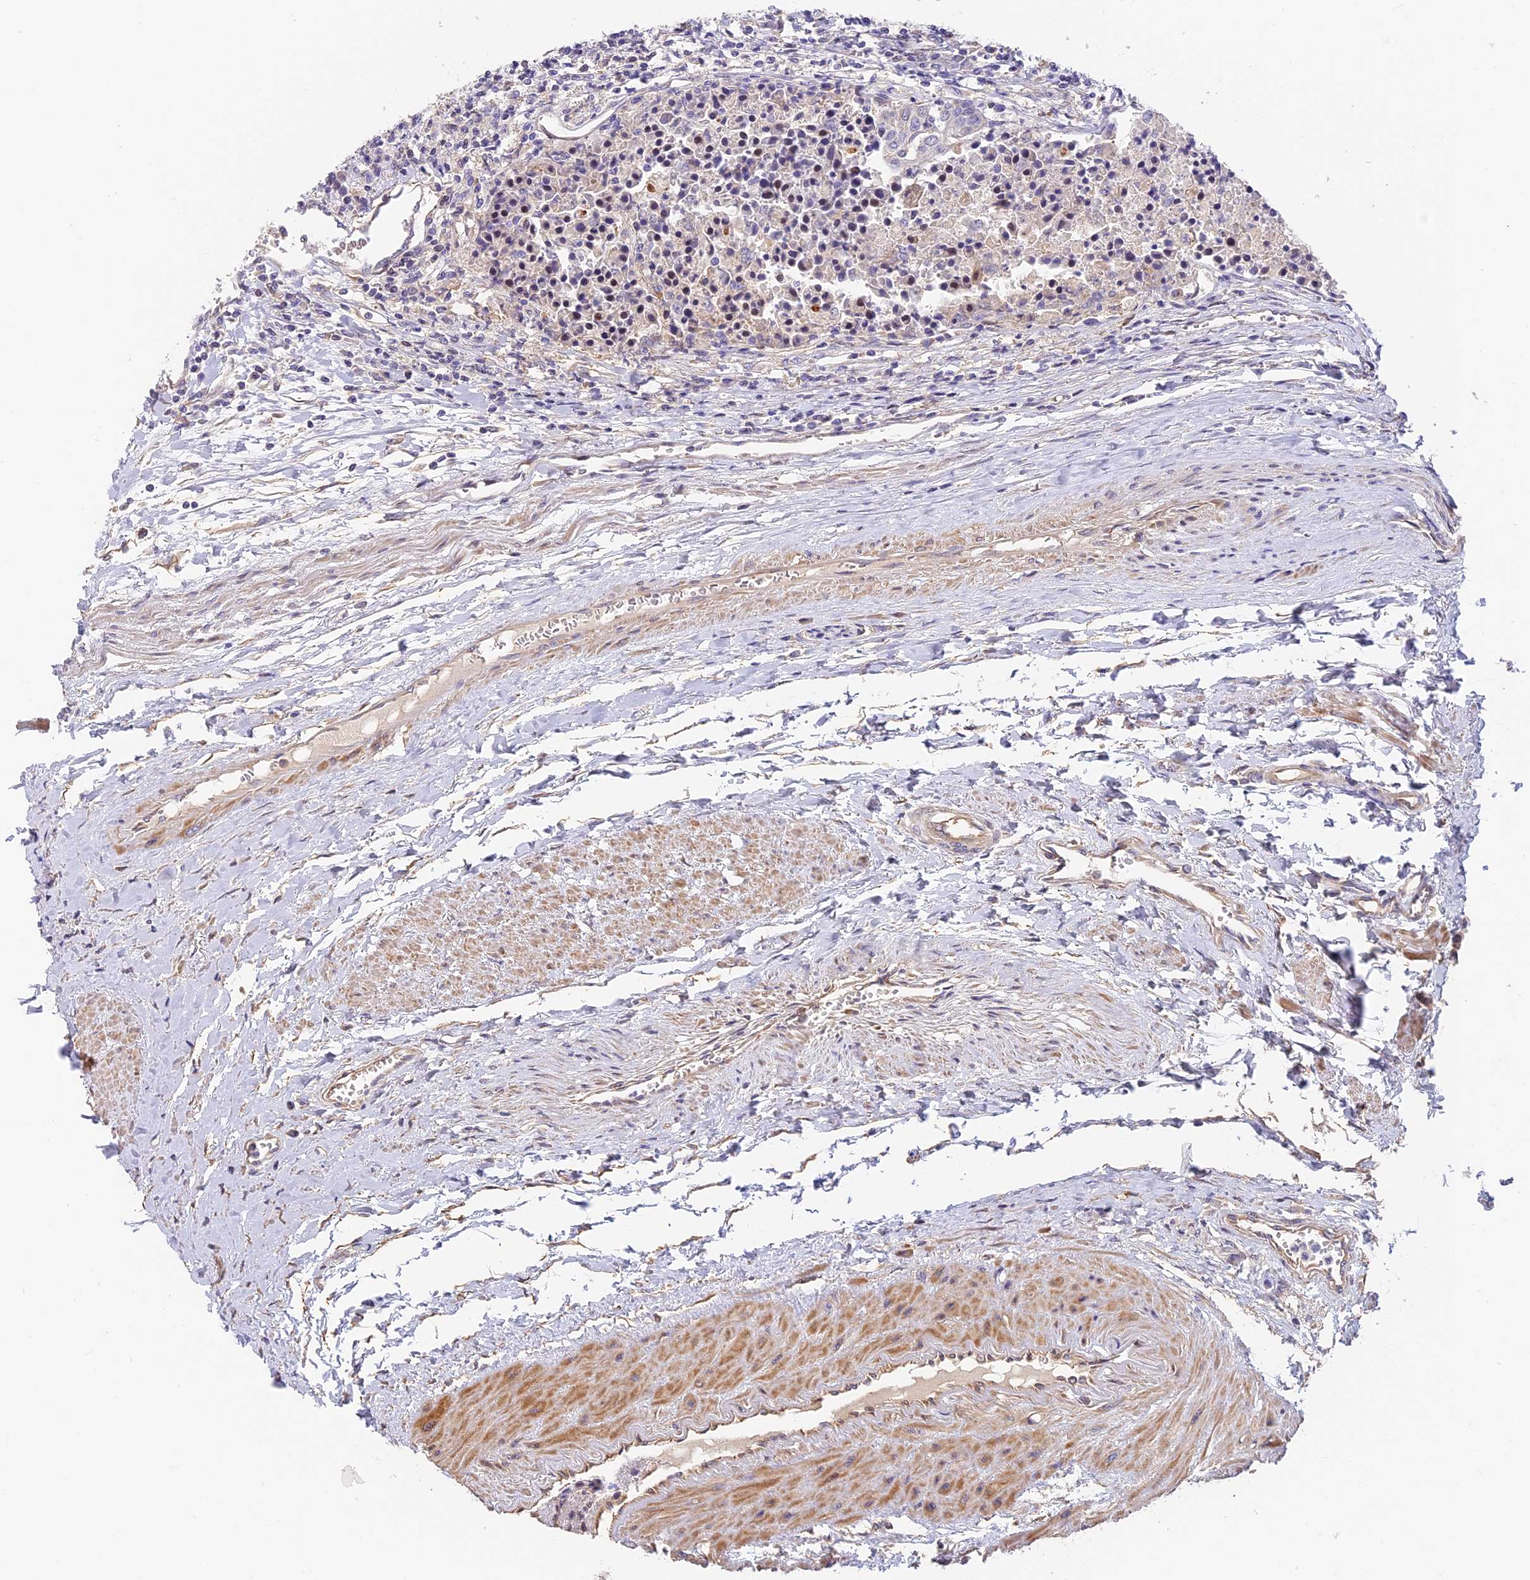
{"staining": {"intensity": "negative", "quantity": "none", "location": "none"}, "tissue": "urothelial cancer", "cell_type": "Tumor cells", "image_type": "cancer", "snomed": [{"axis": "morphology", "description": "Urothelial carcinoma, High grade"}, {"axis": "topography", "description": "Urinary bladder"}], "caption": "Urothelial carcinoma (high-grade) was stained to show a protein in brown. There is no significant staining in tumor cells.", "gene": "ARHGAP17", "patient": {"sex": "female", "age": 85}}